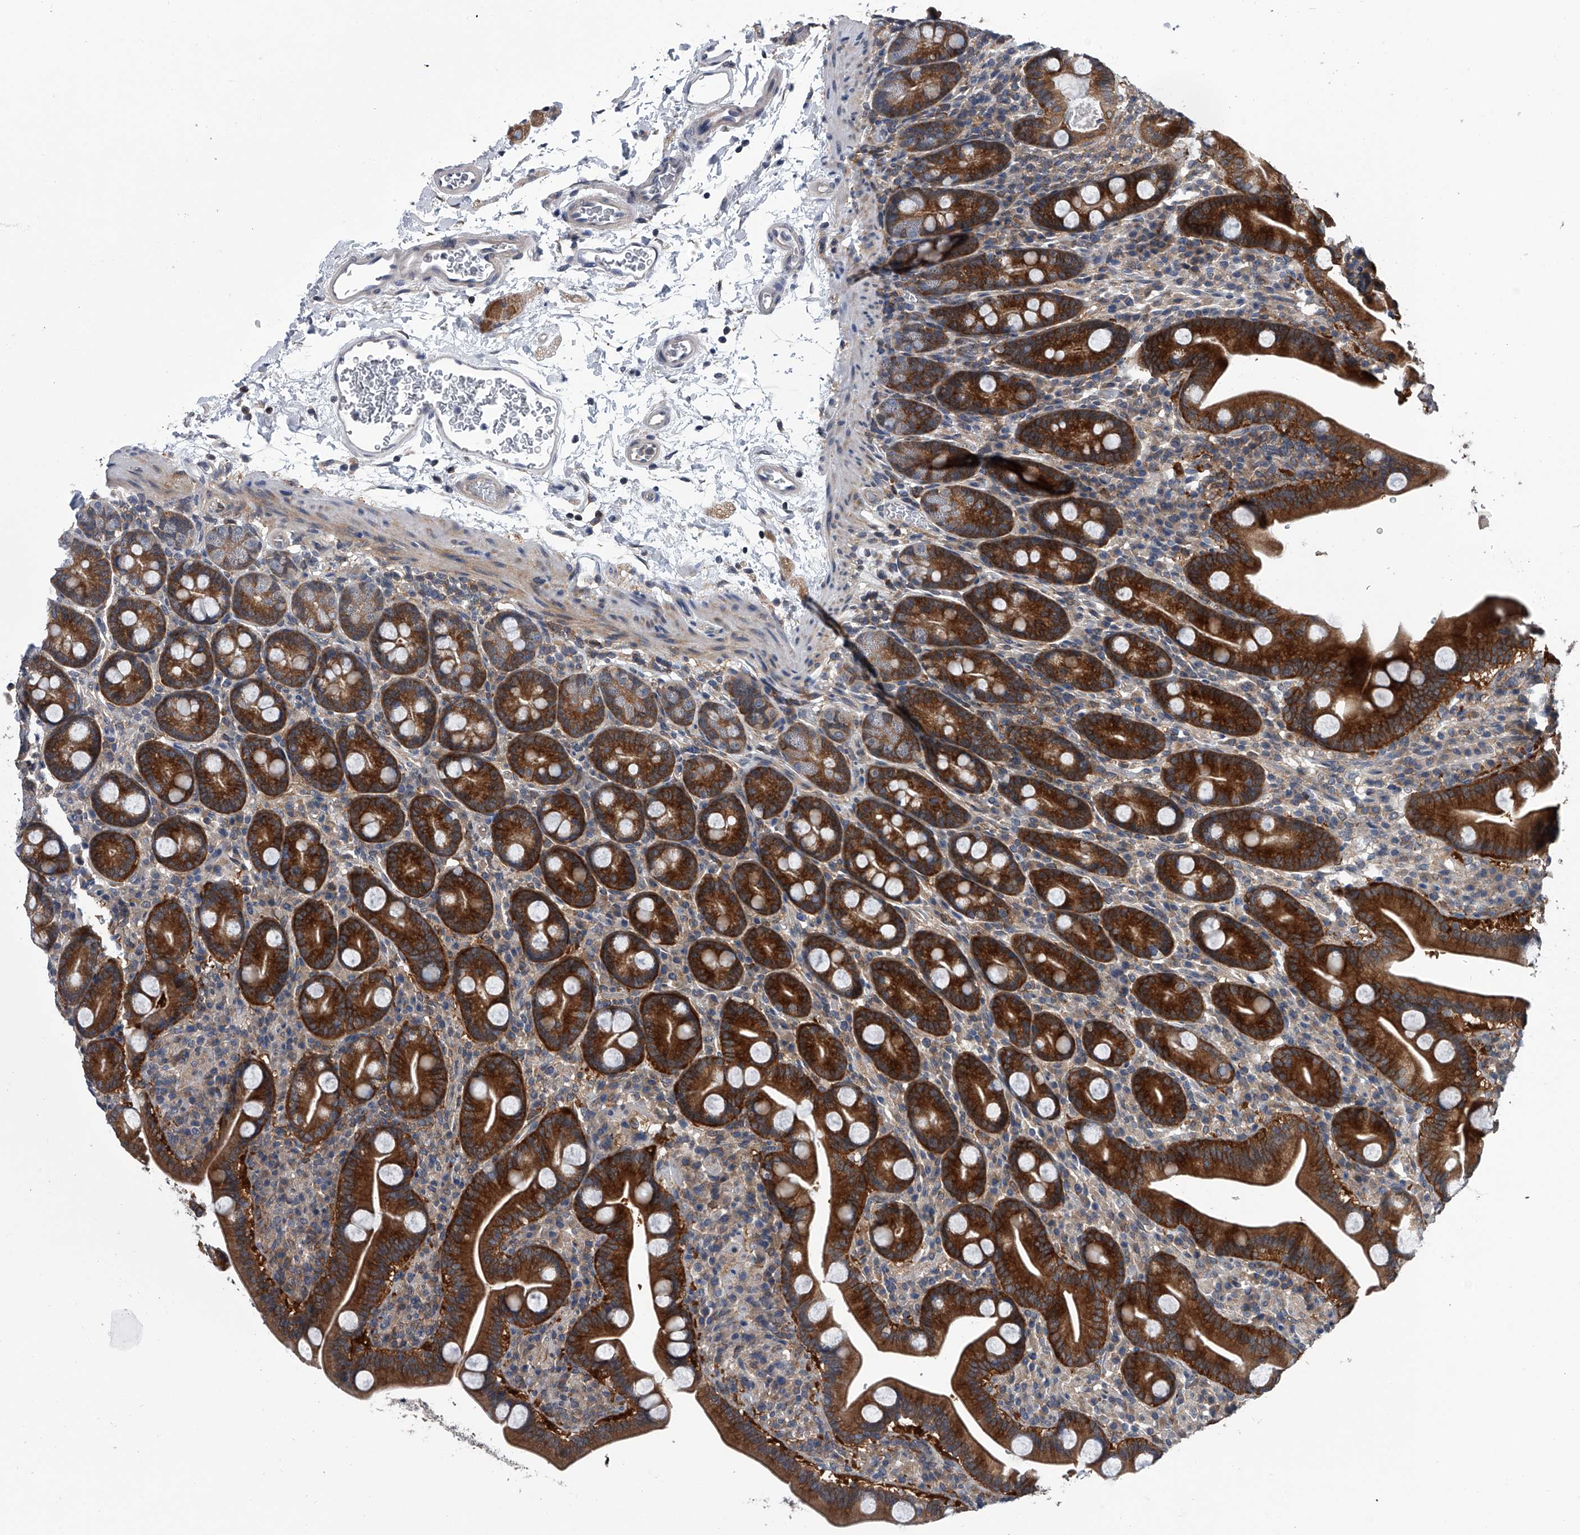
{"staining": {"intensity": "strong", "quantity": ">75%", "location": "cytoplasmic/membranous"}, "tissue": "duodenum", "cell_type": "Glandular cells", "image_type": "normal", "snomed": [{"axis": "morphology", "description": "Normal tissue, NOS"}, {"axis": "topography", "description": "Duodenum"}], "caption": "Duodenum stained with immunohistochemistry (IHC) exhibits strong cytoplasmic/membranous expression in about >75% of glandular cells.", "gene": "PPP2R5D", "patient": {"sex": "male", "age": 35}}